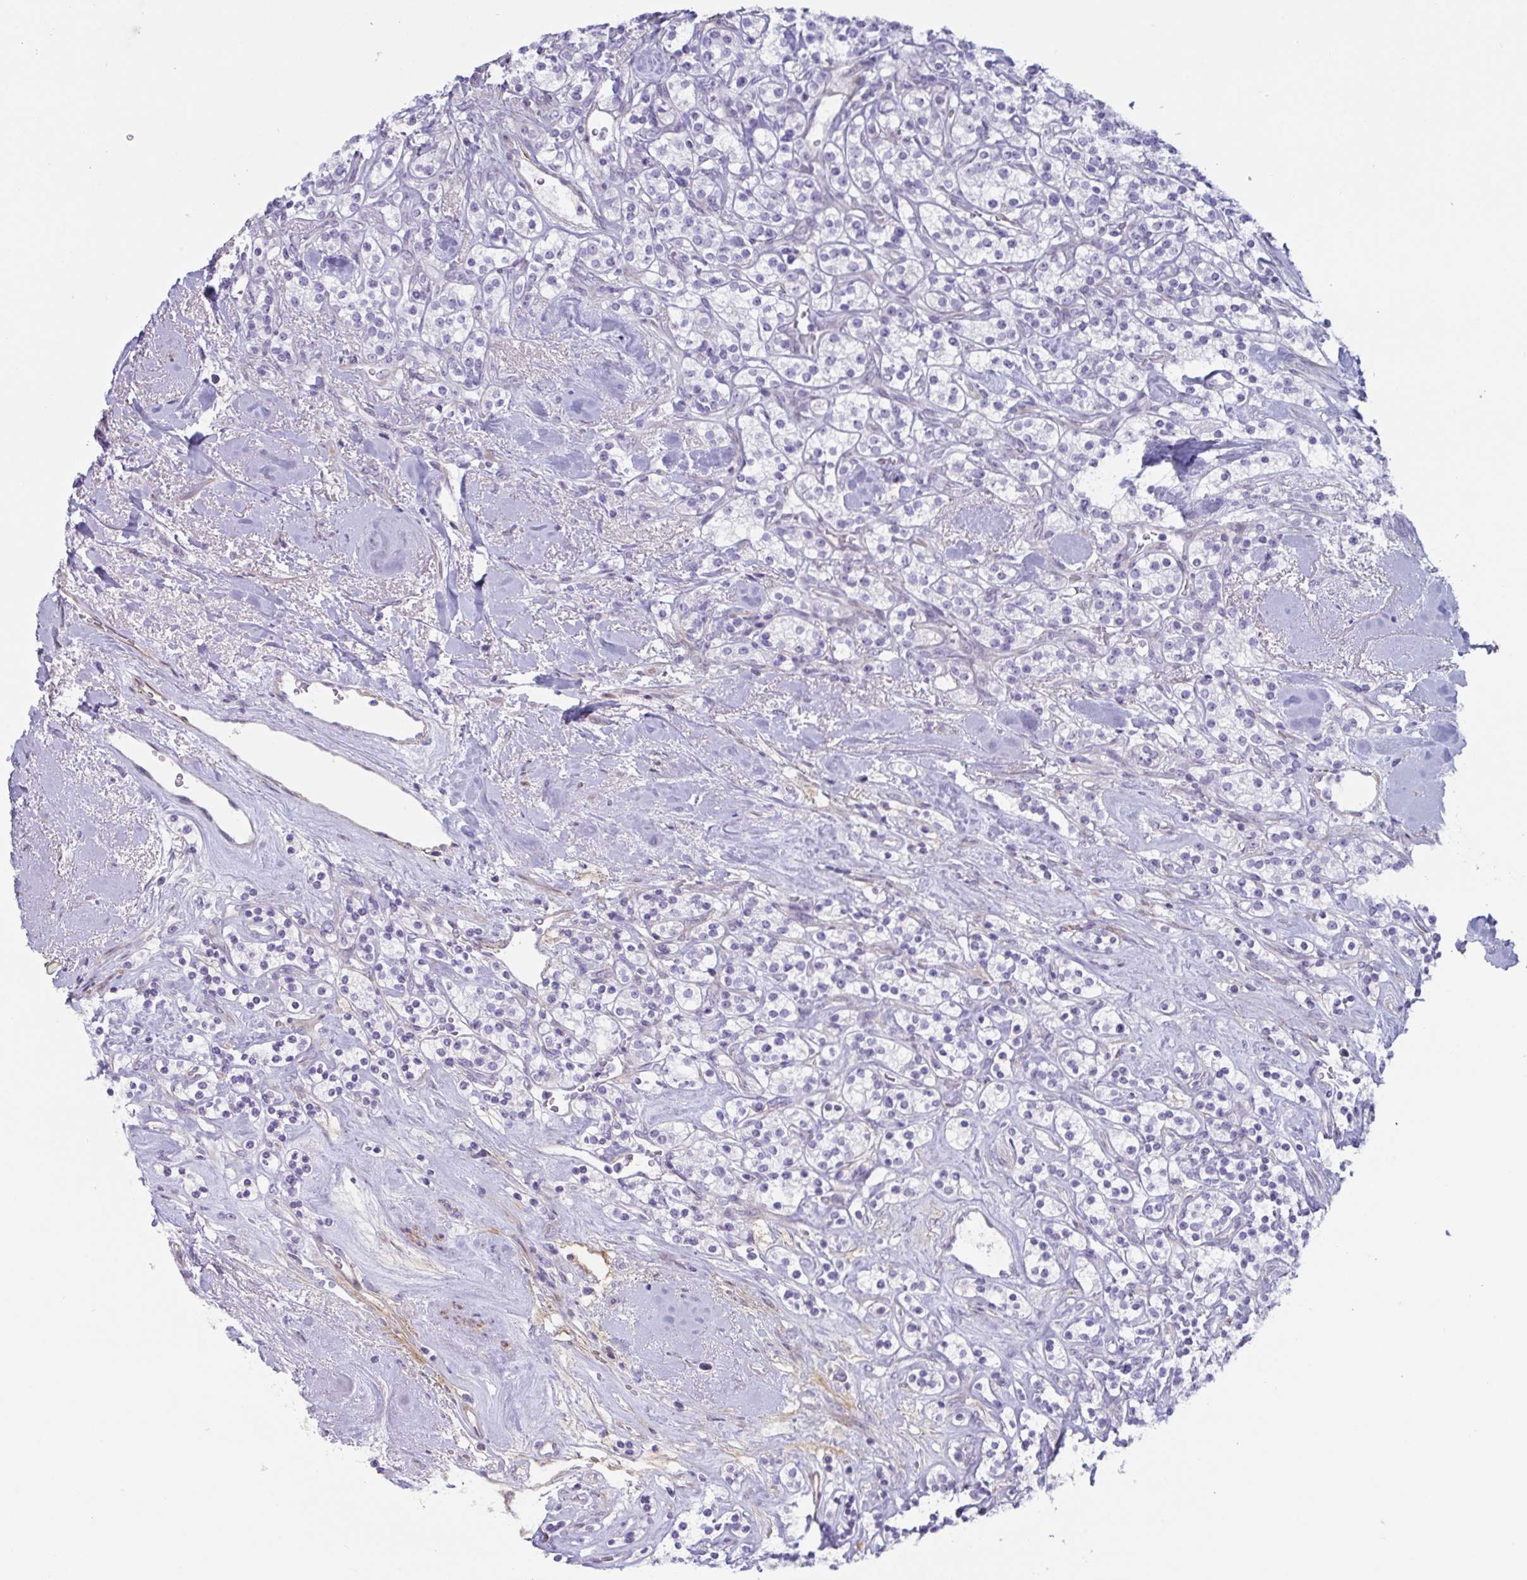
{"staining": {"intensity": "negative", "quantity": "none", "location": "none"}, "tissue": "renal cancer", "cell_type": "Tumor cells", "image_type": "cancer", "snomed": [{"axis": "morphology", "description": "Adenocarcinoma, NOS"}, {"axis": "topography", "description": "Kidney"}], "caption": "The image displays no staining of tumor cells in renal cancer (adenocarcinoma).", "gene": "OR5P3", "patient": {"sex": "male", "age": 77}}